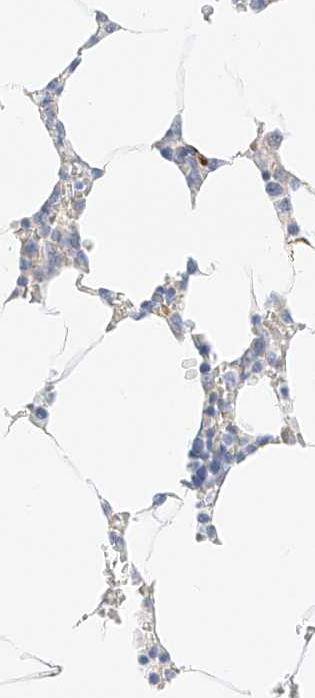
{"staining": {"intensity": "negative", "quantity": "none", "location": "none"}, "tissue": "bone marrow", "cell_type": "Hematopoietic cells", "image_type": "normal", "snomed": [{"axis": "morphology", "description": "Normal tissue, NOS"}, {"axis": "topography", "description": "Bone marrow"}], "caption": "Unremarkable bone marrow was stained to show a protein in brown. There is no significant staining in hematopoietic cells. (IHC, brightfield microscopy, high magnification).", "gene": "CDCP2", "patient": {"sex": "male", "age": 70}}